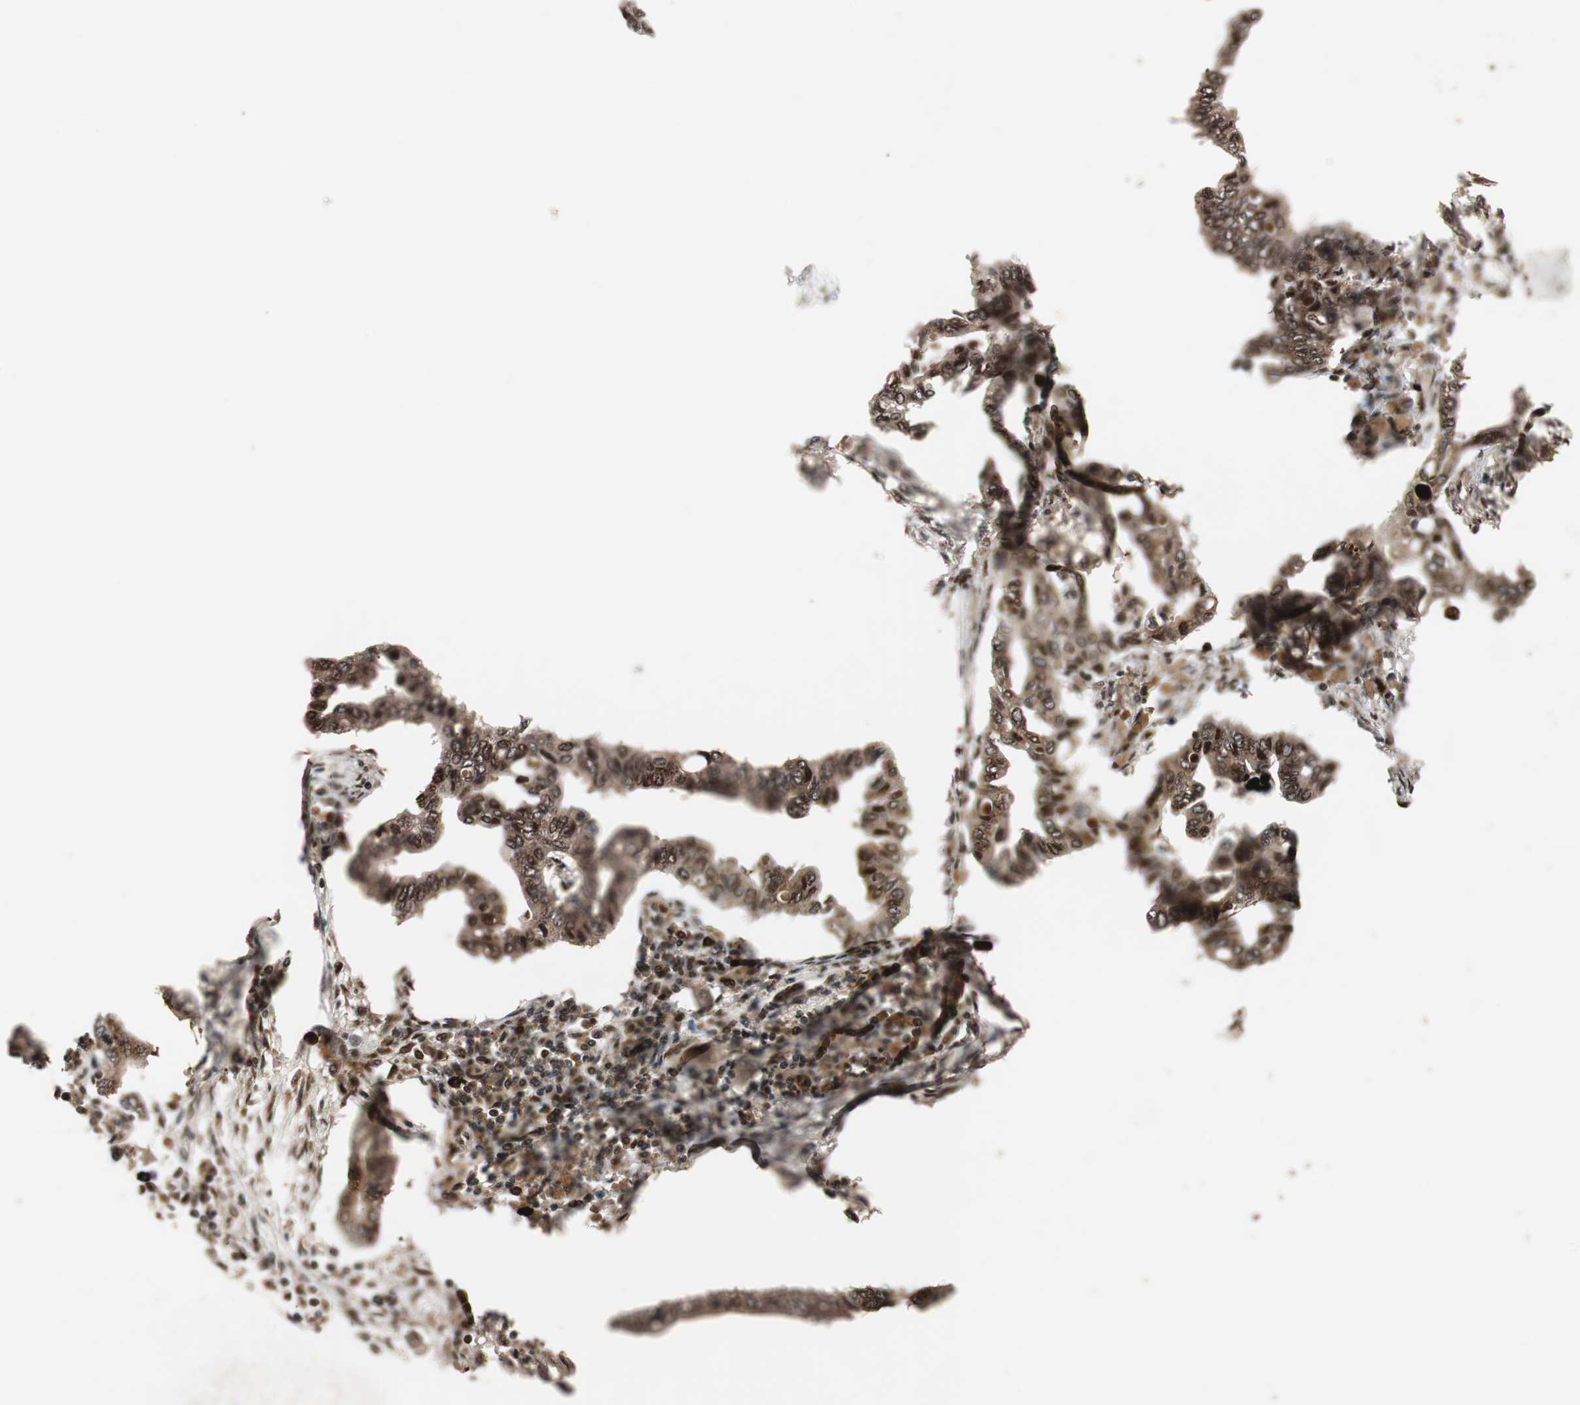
{"staining": {"intensity": "strong", "quantity": ">75%", "location": "cytoplasmic/membranous,nuclear"}, "tissue": "pancreatic cancer", "cell_type": "Tumor cells", "image_type": "cancer", "snomed": [{"axis": "morphology", "description": "Adenocarcinoma, NOS"}, {"axis": "topography", "description": "Pancreas"}], "caption": "There is high levels of strong cytoplasmic/membranous and nuclear staining in tumor cells of pancreatic cancer, as demonstrated by immunohistochemical staining (brown color).", "gene": "USP31", "patient": {"sex": "female", "age": 57}}